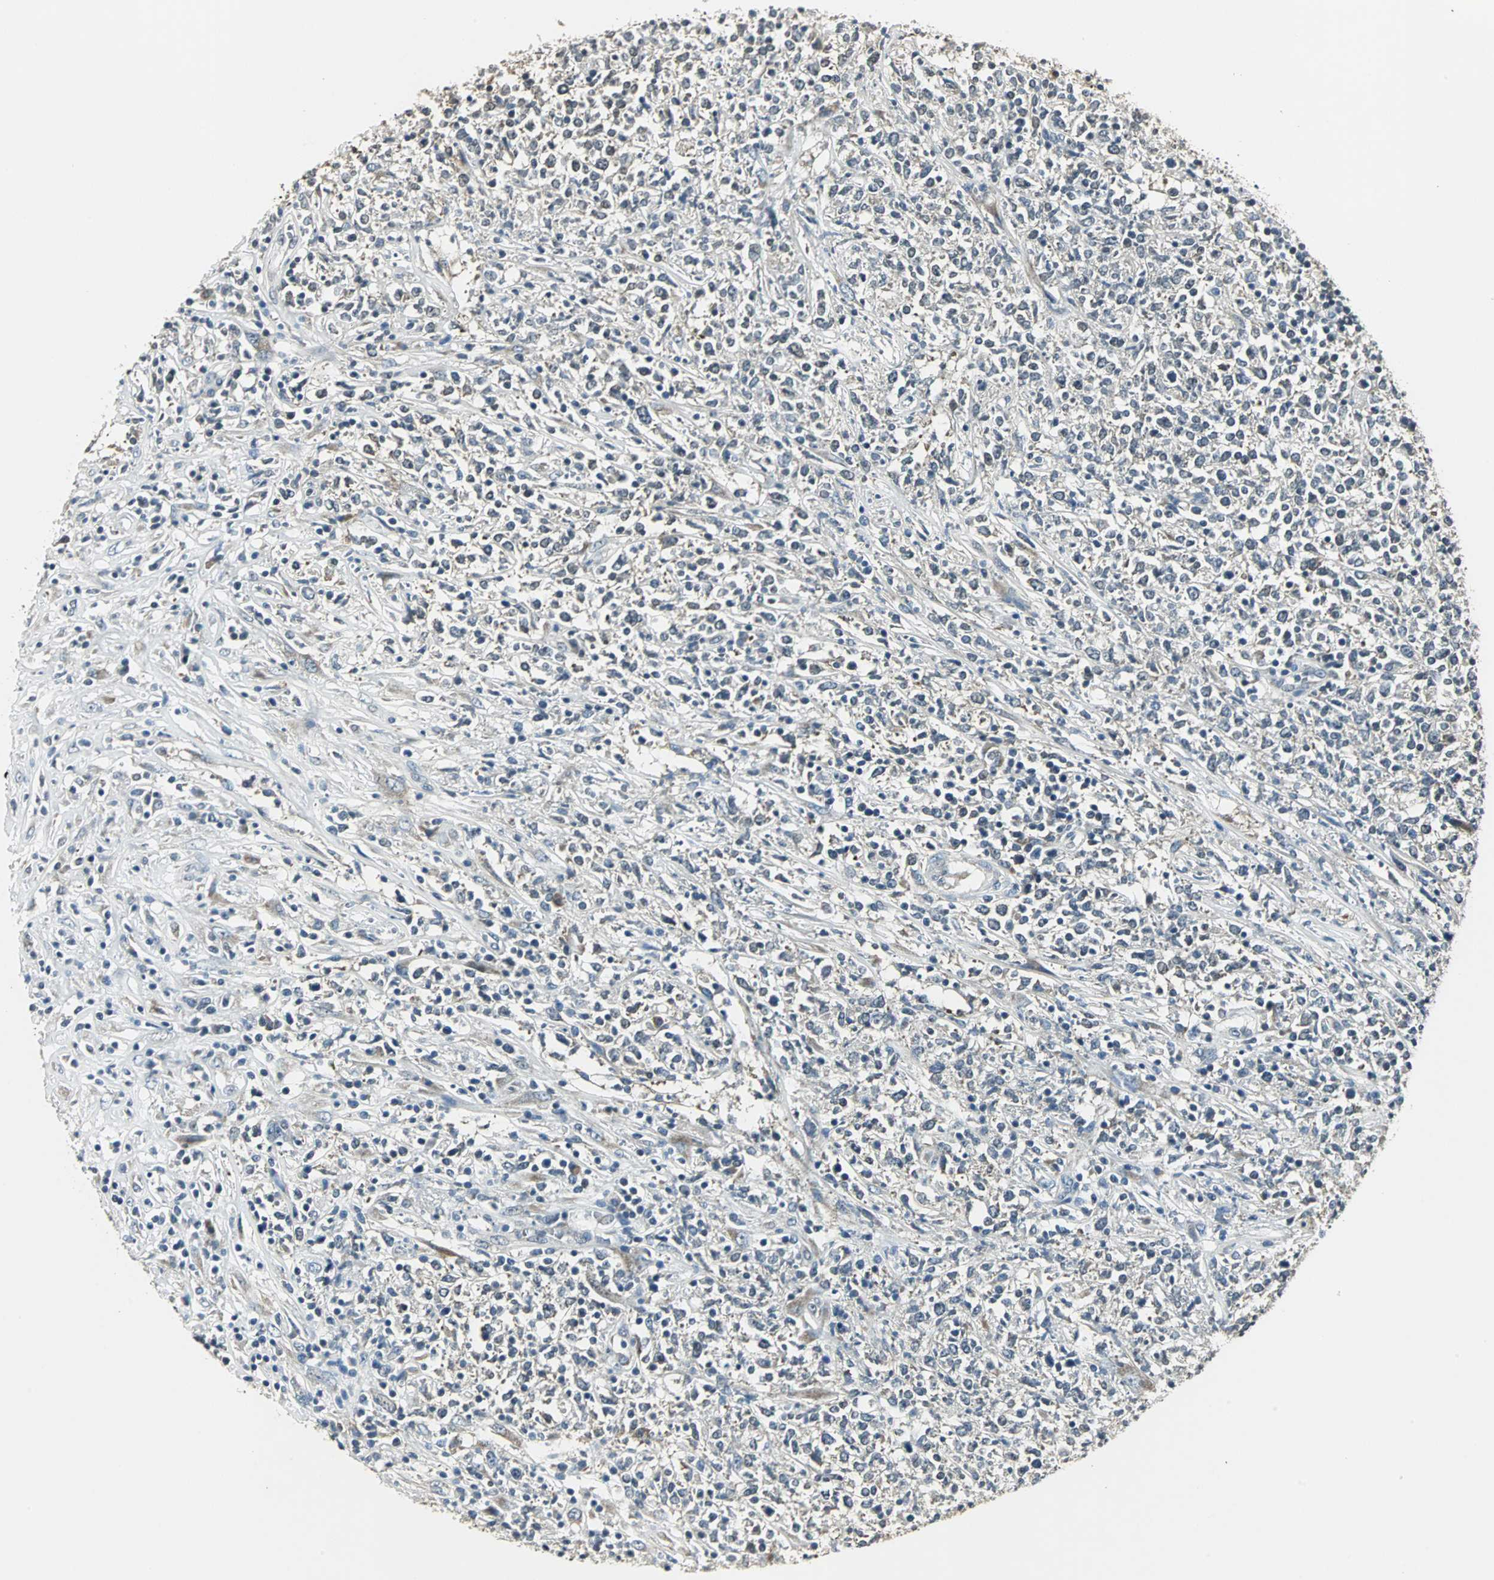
{"staining": {"intensity": "negative", "quantity": "none", "location": "none"}, "tissue": "lymphoma", "cell_type": "Tumor cells", "image_type": "cancer", "snomed": [{"axis": "morphology", "description": "Malignant lymphoma, non-Hodgkin's type, High grade"}, {"axis": "topography", "description": "Lymph node"}], "caption": "Human lymphoma stained for a protein using IHC reveals no expression in tumor cells.", "gene": "CCT5", "patient": {"sex": "female", "age": 84}}